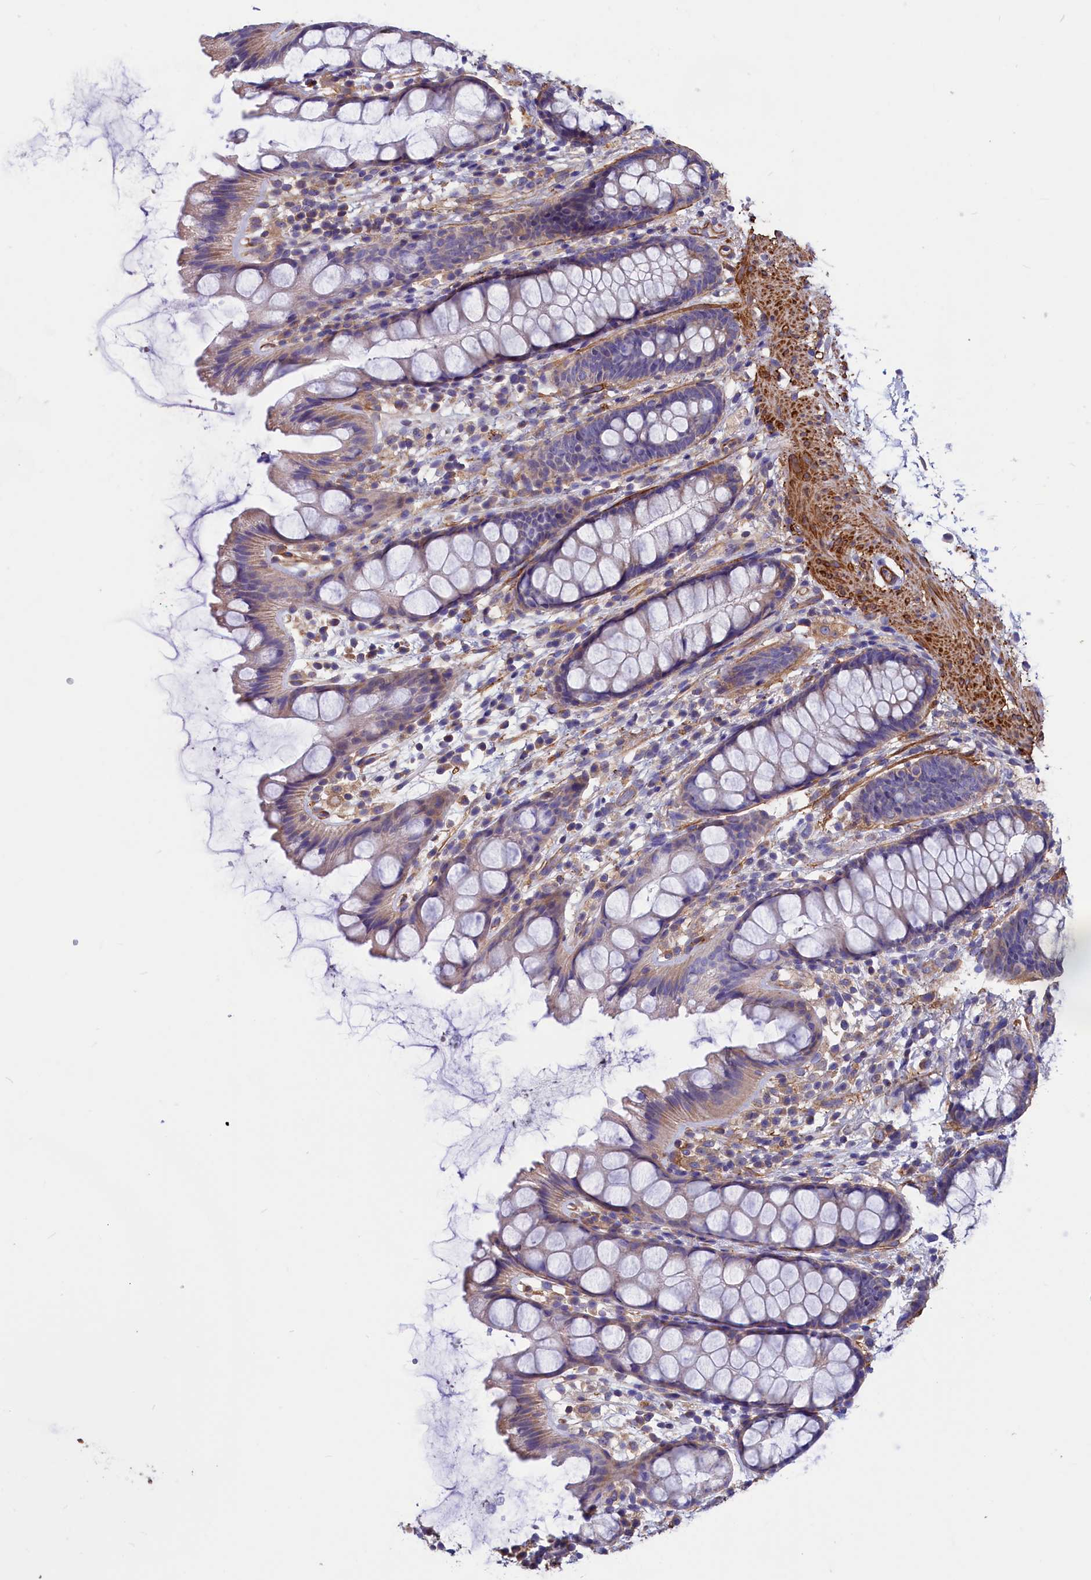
{"staining": {"intensity": "weak", "quantity": "<25%", "location": "cytoplasmic/membranous"}, "tissue": "rectum", "cell_type": "Glandular cells", "image_type": "normal", "snomed": [{"axis": "morphology", "description": "Normal tissue, NOS"}, {"axis": "topography", "description": "Rectum"}], "caption": "Immunohistochemical staining of unremarkable human rectum demonstrates no significant staining in glandular cells. (Brightfield microscopy of DAB immunohistochemistry at high magnification).", "gene": "AMDHD2", "patient": {"sex": "female", "age": 65}}